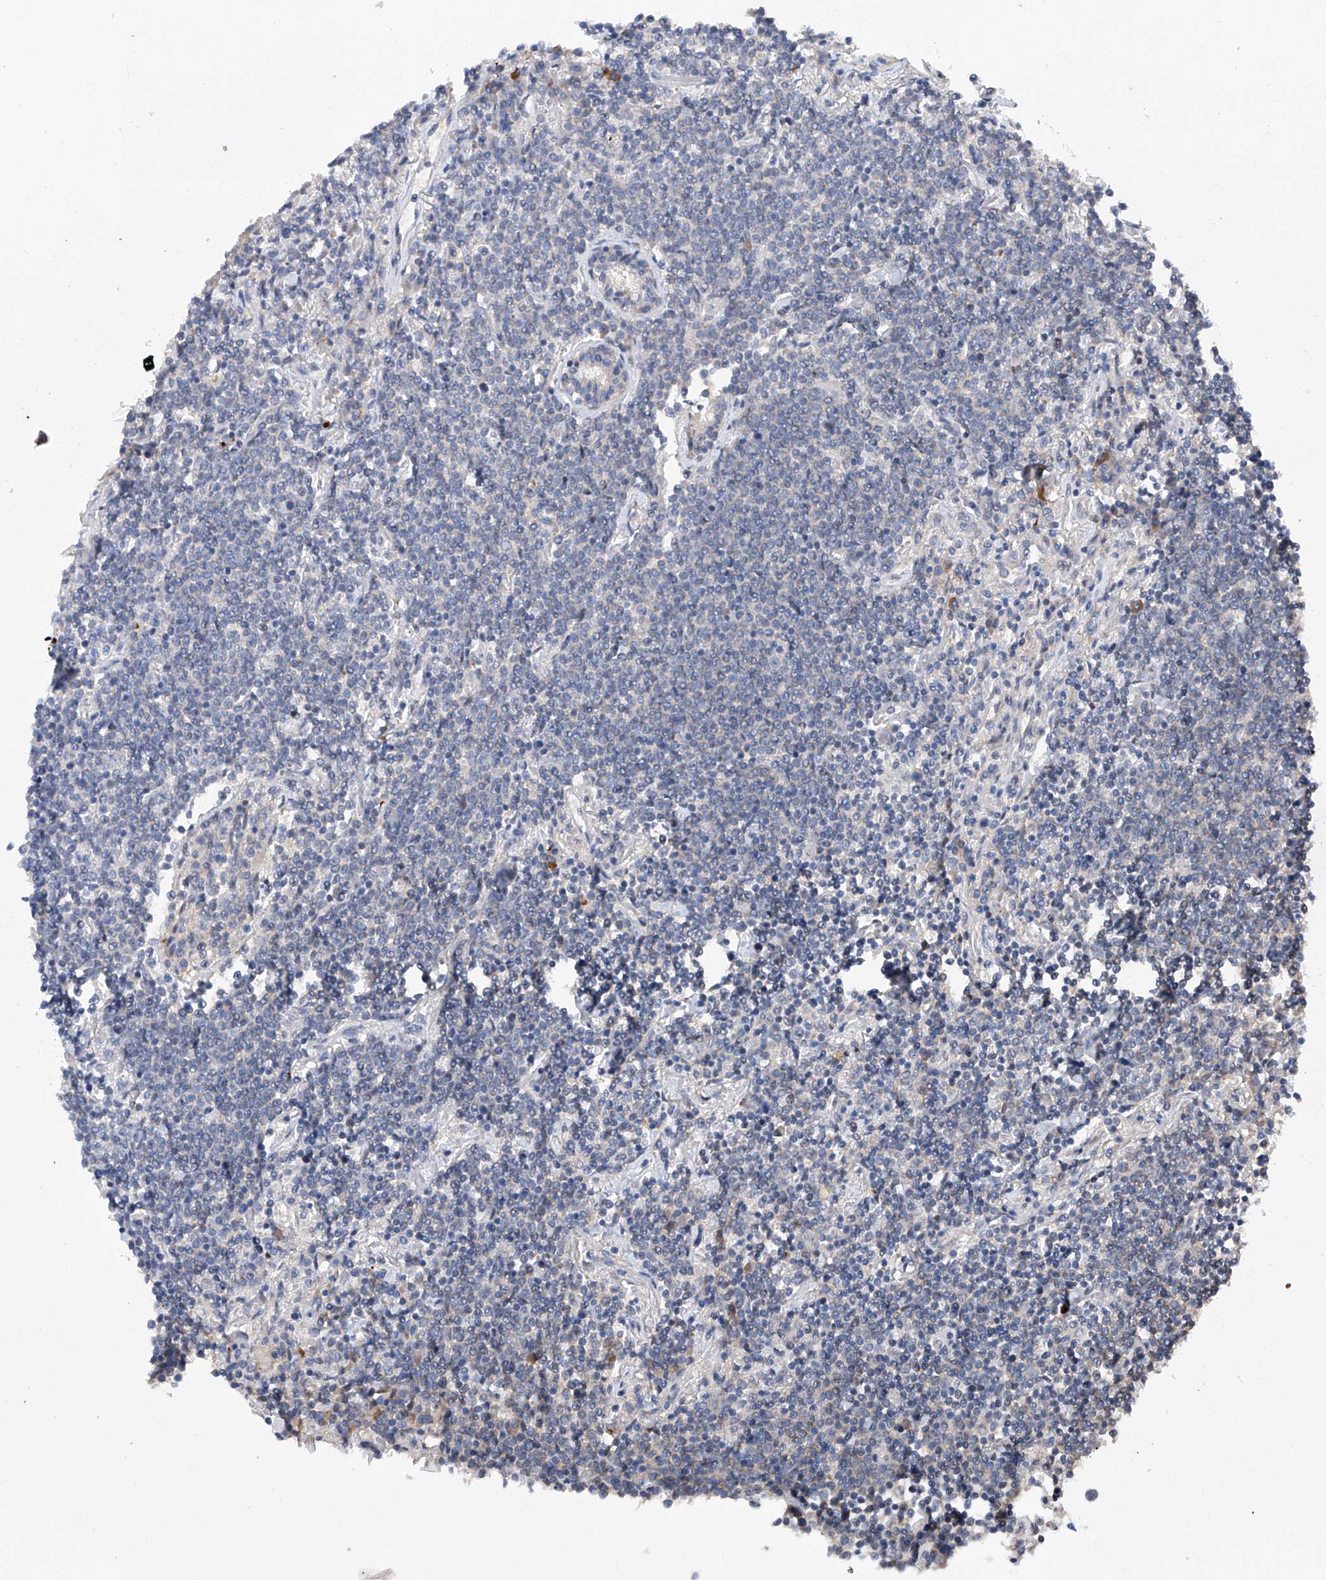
{"staining": {"intensity": "negative", "quantity": "none", "location": "none"}, "tissue": "lymphoma", "cell_type": "Tumor cells", "image_type": "cancer", "snomed": [{"axis": "morphology", "description": "Malignant lymphoma, non-Hodgkin's type, Low grade"}, {"axis": "topography", "description": "Lung"}], "caption": "Protein analysis of malignant lymphoma, non-Hodgkin's type (low-grade) demonstrates no significant staining in tumor cells.", "gene": "USP45", "patient": {"sex": "female", "age": 71}}